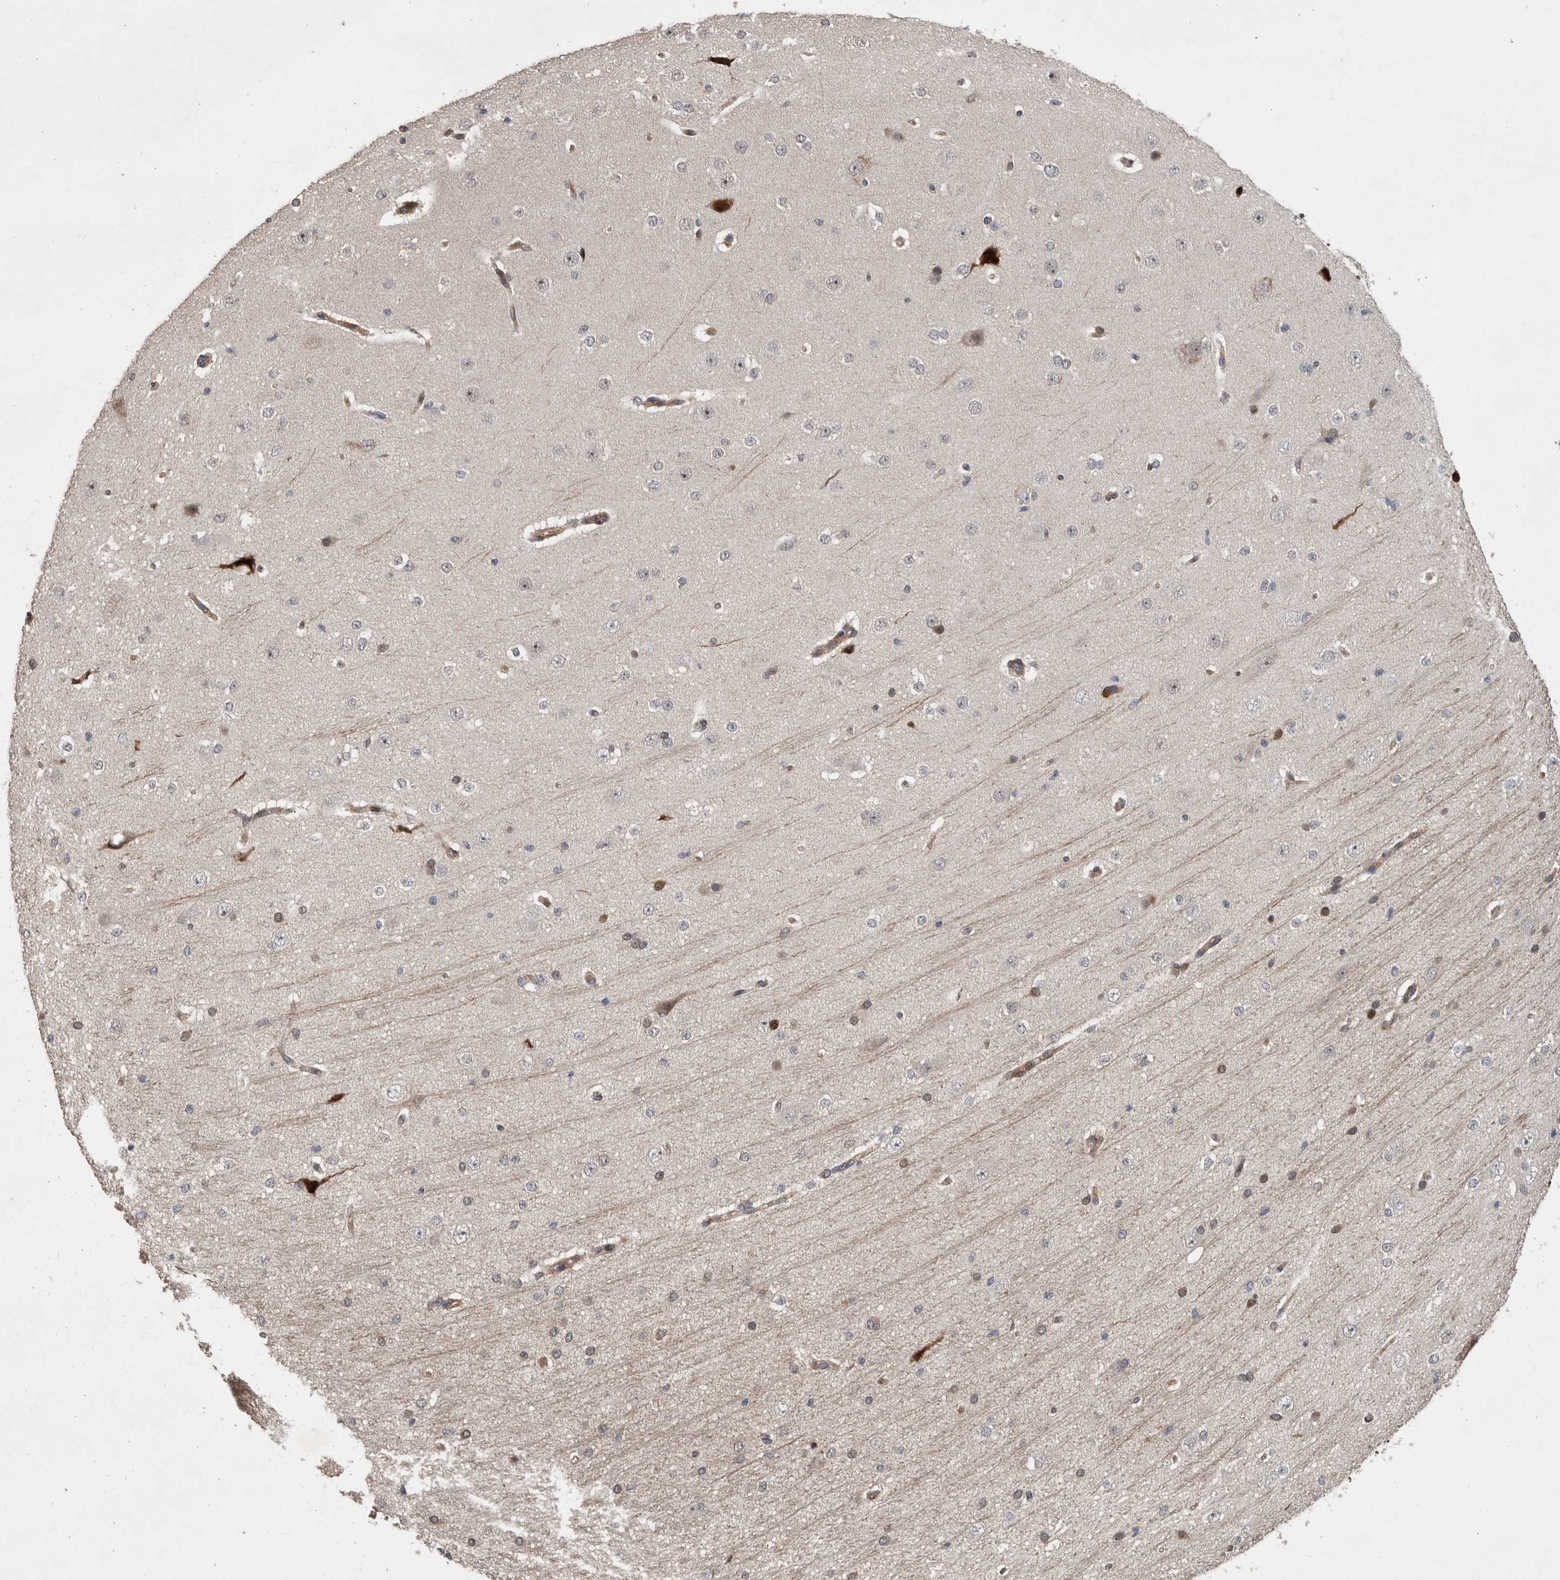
{"staining": {"intensity": "weak", "quantity": "25%-75%", "location": "cytoplasmic/membranous"}, "tissue": "cerebral cortex", "cell_type": "Endothelial cells", "image_type": "normal", "snomed": [{"axis": "morphology", "description": "Normal tissue, NOS"}, {"axis": "morphology", "description": "Developmental malformation"}, {"axis": "topography", "description": "Cerebral cortex"}], "caption": "Immunohistochemistry (IHC) photomicrograph of benign human cerebral cortex stained for a protein (brown), which displays low levels of weak cytoplasmic/membranous expression in about 25%-75% of endothelial cells.", "gene": "MPDZ", "patient": {"sex": "female", "age": 30}}